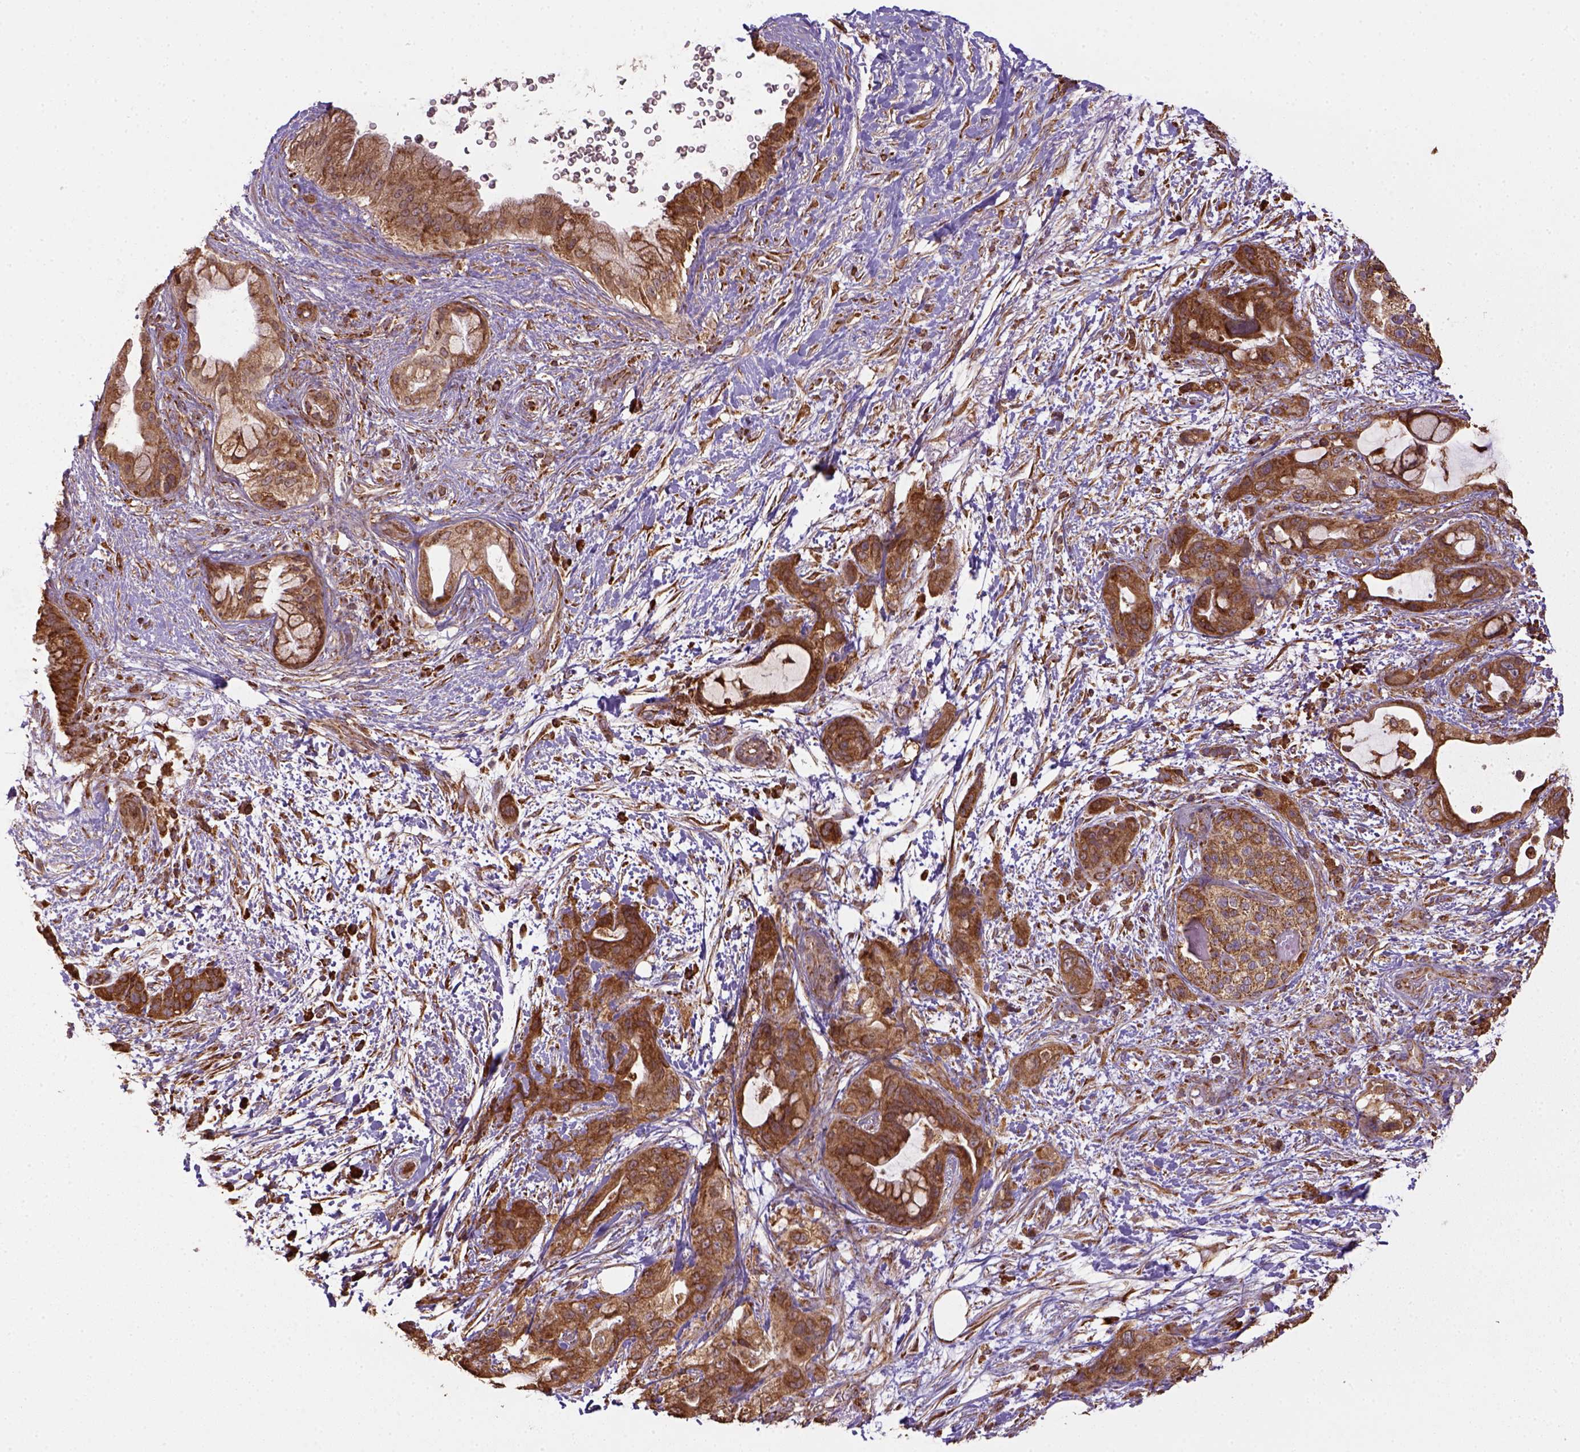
{"staining": {"intensity": "strong", "quantity": ">75%", "location": "cytoplasmic/membranous"}, "tissue": "pancreatic cancer", "cell_type": "Tumor cells", "image_type": "cancer", "snomed": [{"axis": "morphology", "description": "Adenocarcinoma, NOS"}, {"axis": "topography", "description": "Pancreas"}], "caption": "A high-resolution photomicrograph shows immunohistochemistry staining of pancreatic cancer, which reveals strong cytoplasmic/membranous staining in approximately >75% of tumor cells.", "gene": "MAPK8IP3", "patient": {"sex": "male", "age": 71}}